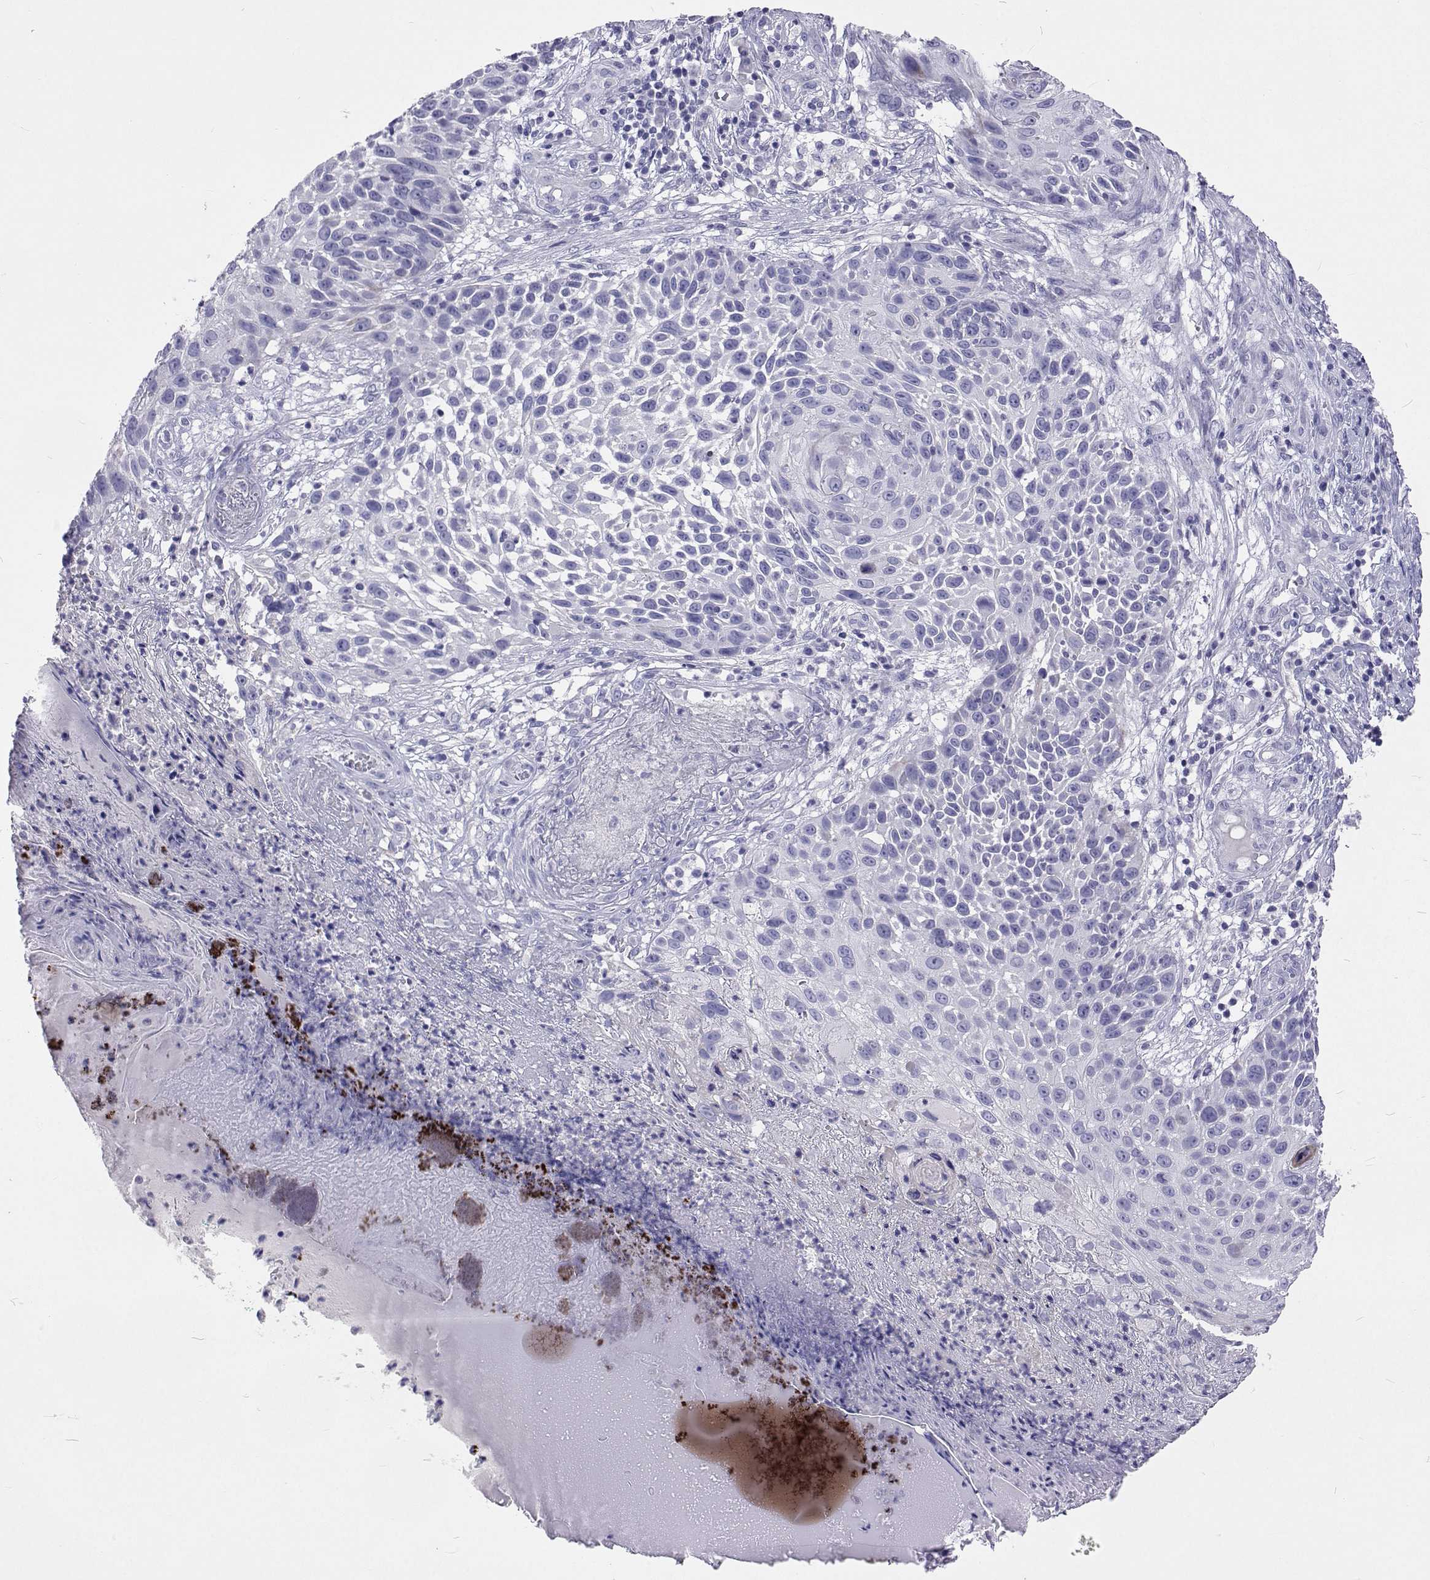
{"staining": {"intensity": "negative", "quantity": "none", "location": "none"}, "tissue": "skin cancer", "cell_type": "Tumor cells", "image_type": "cancer", "snomed": [{"axis": "morphology", "description": "Squamous cell carcinoma, NOS"}, {"axis": "topography", "description": "Skin"}], "caption": "IHC micrograph of skin cancer stained for a protein (brown), which displays no staining in tumor cells.", "gene": "UMODL1", "patient": {"sex": "male", "age": 92}}